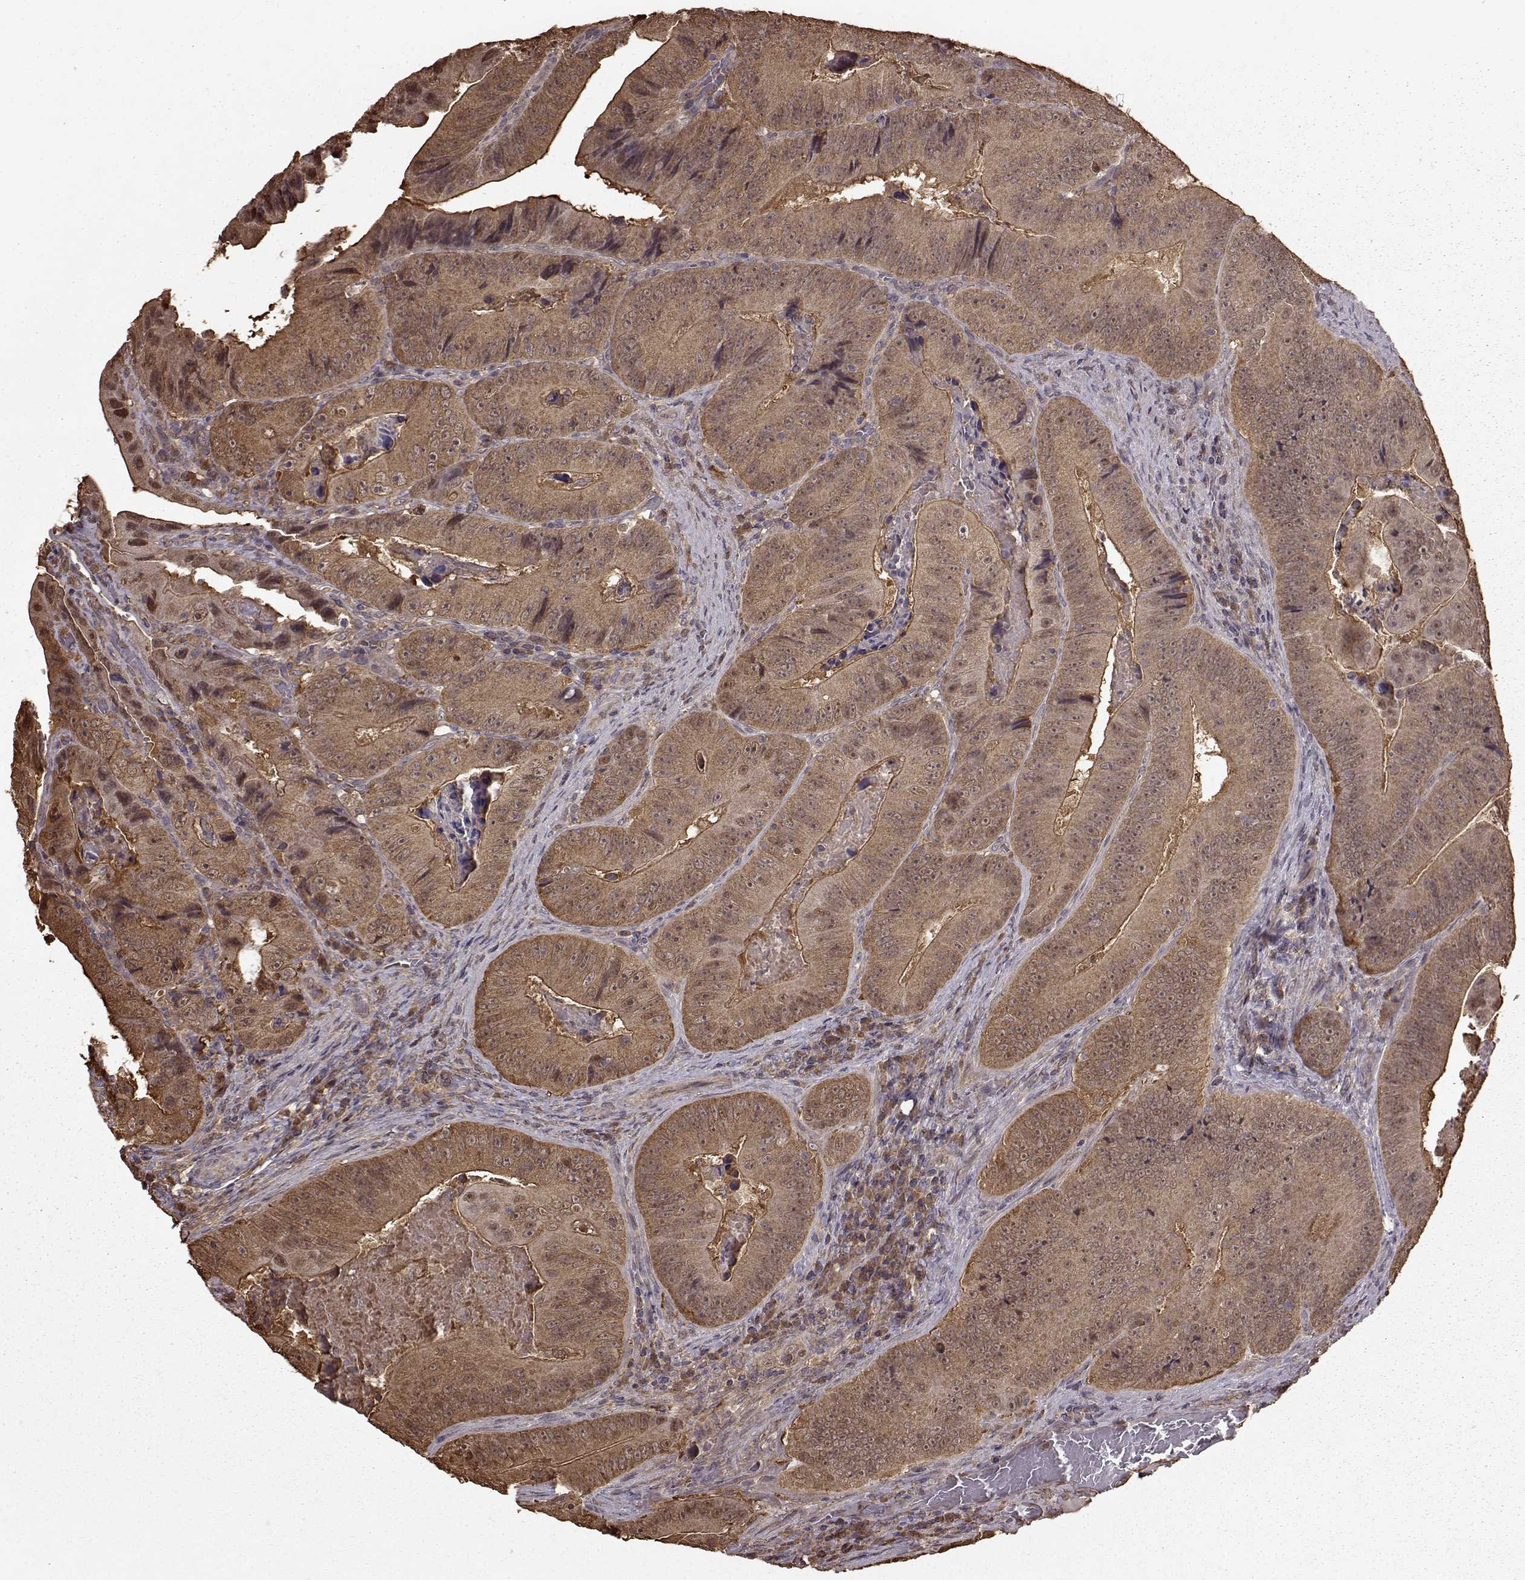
{"staining": {"intensity": "strong", "quantity": "25%-75%", "location": "cytoplasmic/membranous"}, "tissue": "colorectal cancer", "cell_type": "Tumor cells", "image_type": "cancer", "snomed": [{"axis": "morphology", "description": "Adenocarcinoma, NOS"}, {"axis": "topography", "description": "Colon"}], "caption": "A high amount of strong cytoplasmic/membranous staining is seen in about 25%-75% of tumor cells in colorectal cancer tissue.", "gene": "NME1-NME2", "patient": {"sex": "female", "age": 86}}